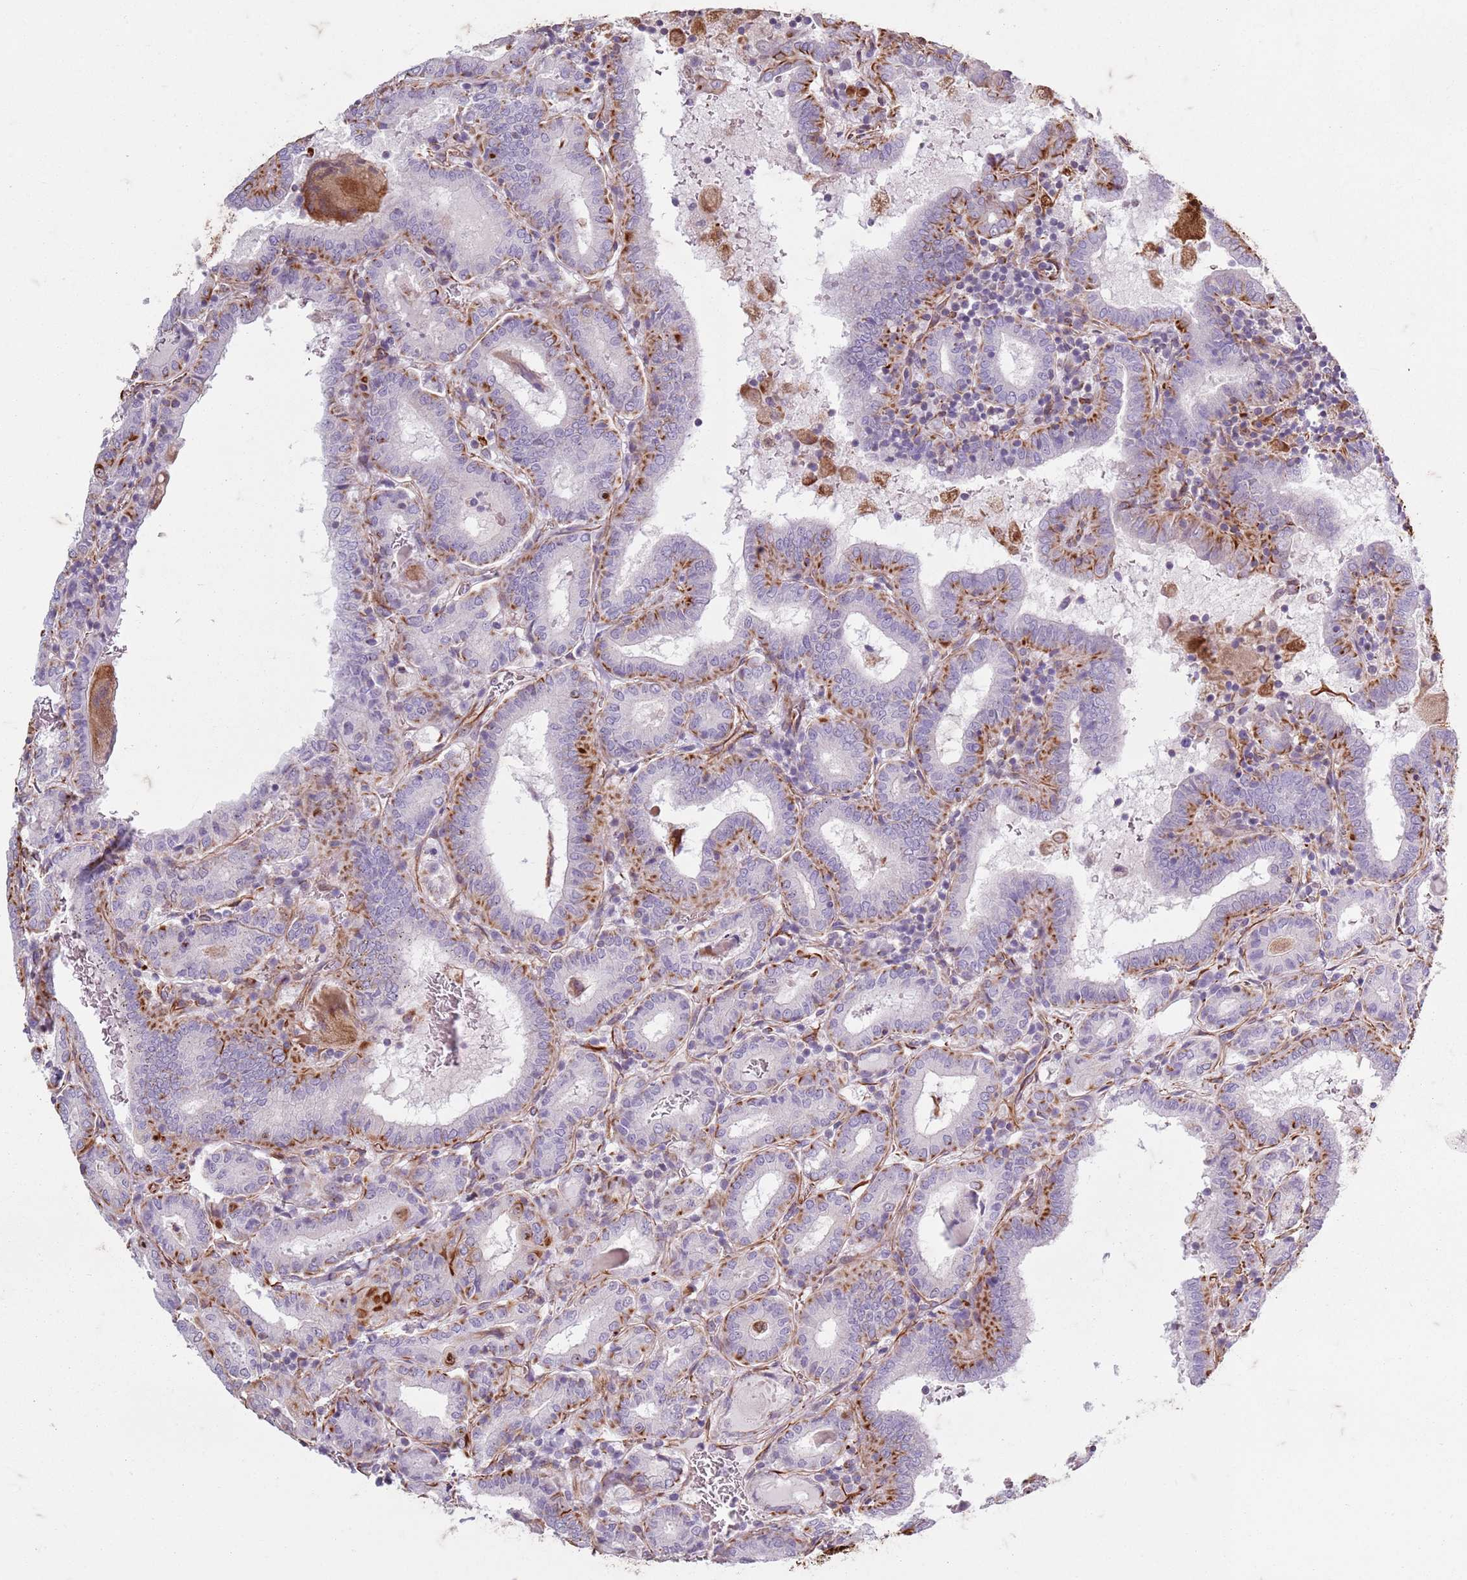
{"staining": {"intensity": "moderate", "quantity": "25%-75%", "location": "cytoplasmic/membranous"}, "tissue": "thyroid cancer", "cell_type": "Tumor cells", "image_type": "cancer", "snomed": [{"axis": "morphology", "description": "Papillary adenocarcinoma, NOS"}, {"axis": "topography", "description": "Thyroid gland"}], "caption": "IHC of thyroid cancer displays medium levels of moderate cytoplasmic/membranous staining in approximately 25%-75% of tumor cells.", "gene": "TAS2R38", "patient": {"sex": "female", "age": 72}}